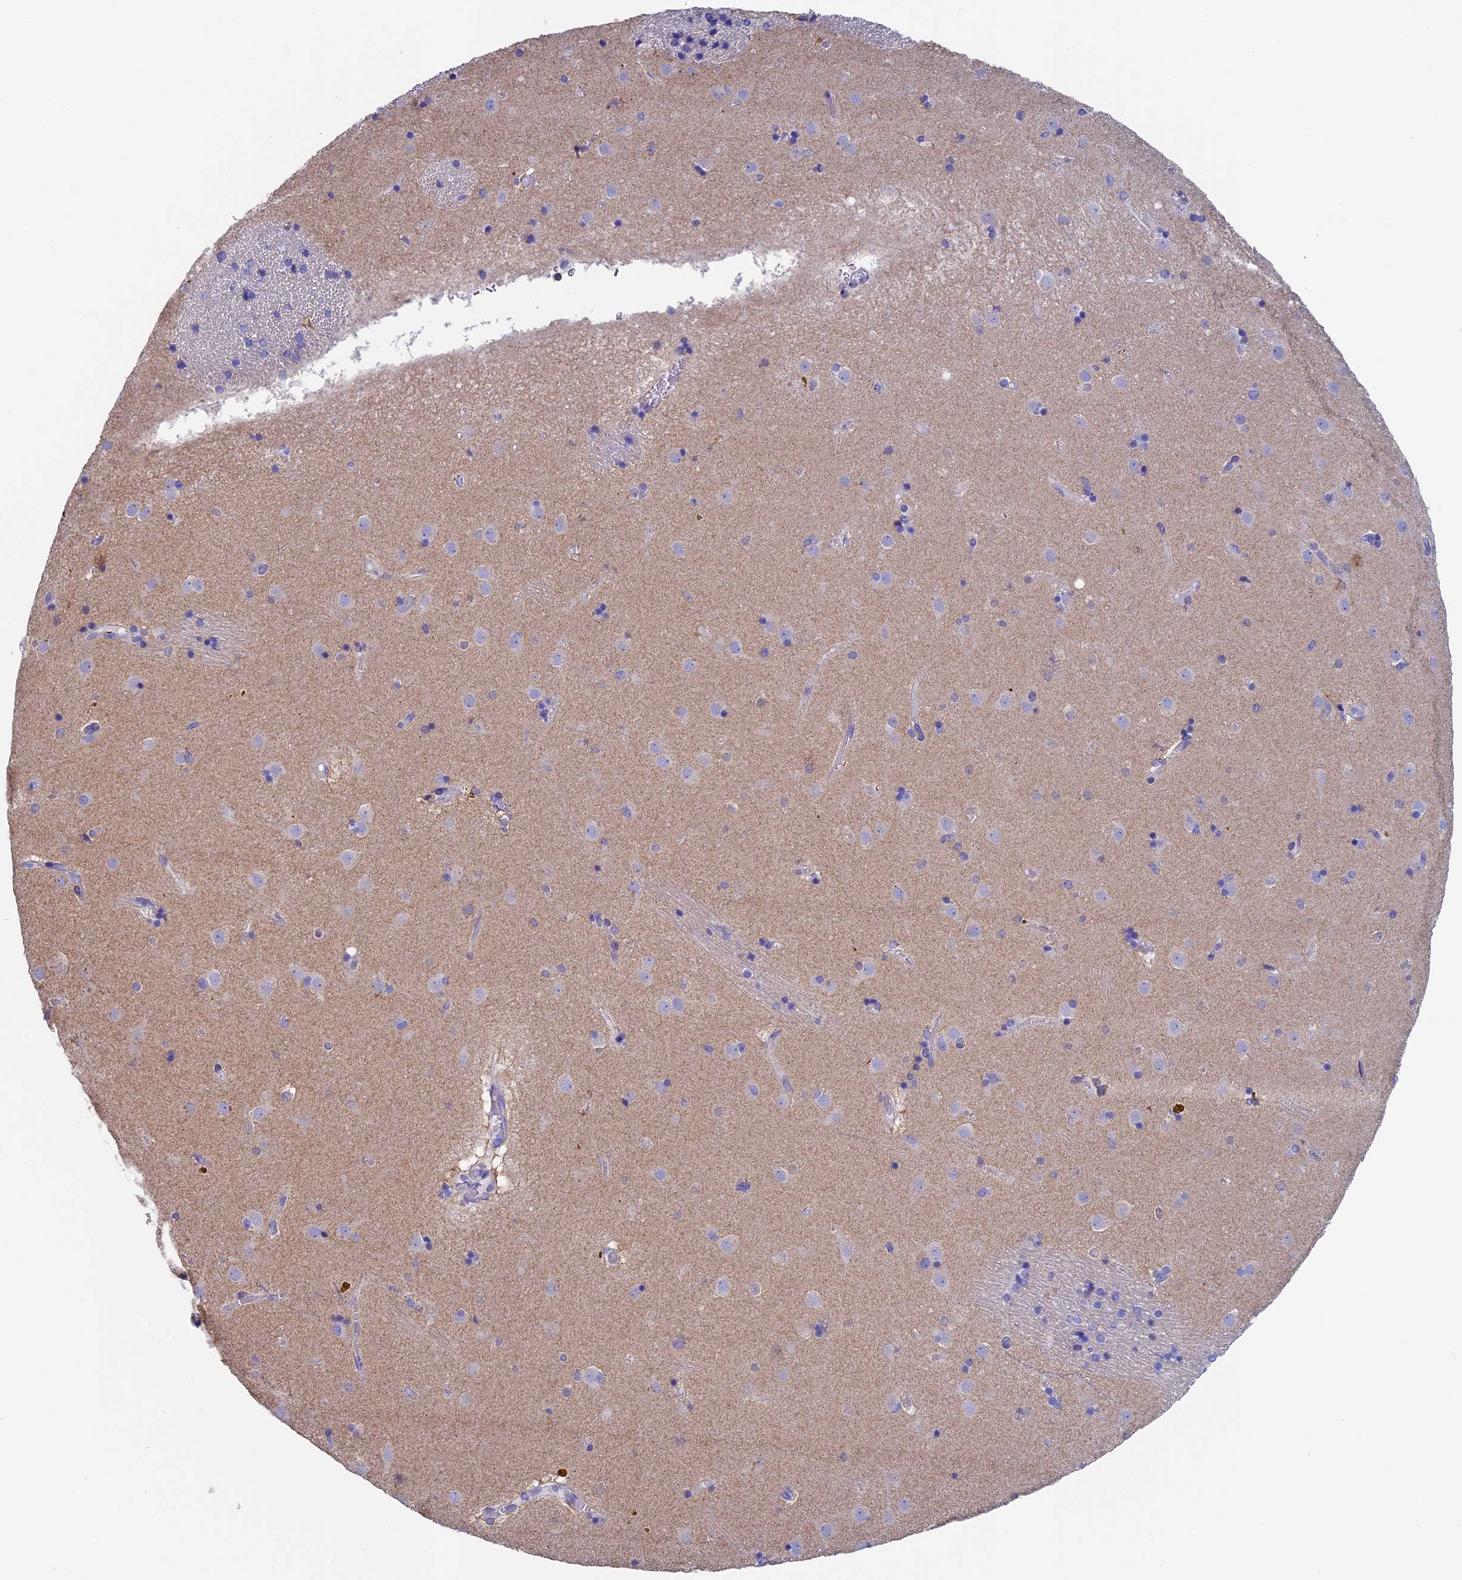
{"staining": {"intensity": "negative", "quantity": "none", "location": "none"}, "tissue": "caudate", "cell_type": "Glial cells", "image_type": "normal", "snomed": [{"axis": "morphology", "description": "Normal tissue, NOS"}, {"axis": "topography", "description": "Lateral ventricle wall"}], "caption": "IHC photomicrograph of normal human caudate stained for a protein (brown), which reveals no positivity in glial cells. (DAB IHC with hematoxylin counter stain).", "gene": "SEPTIN1", "patient": {"sex": "male", "age": 70}}